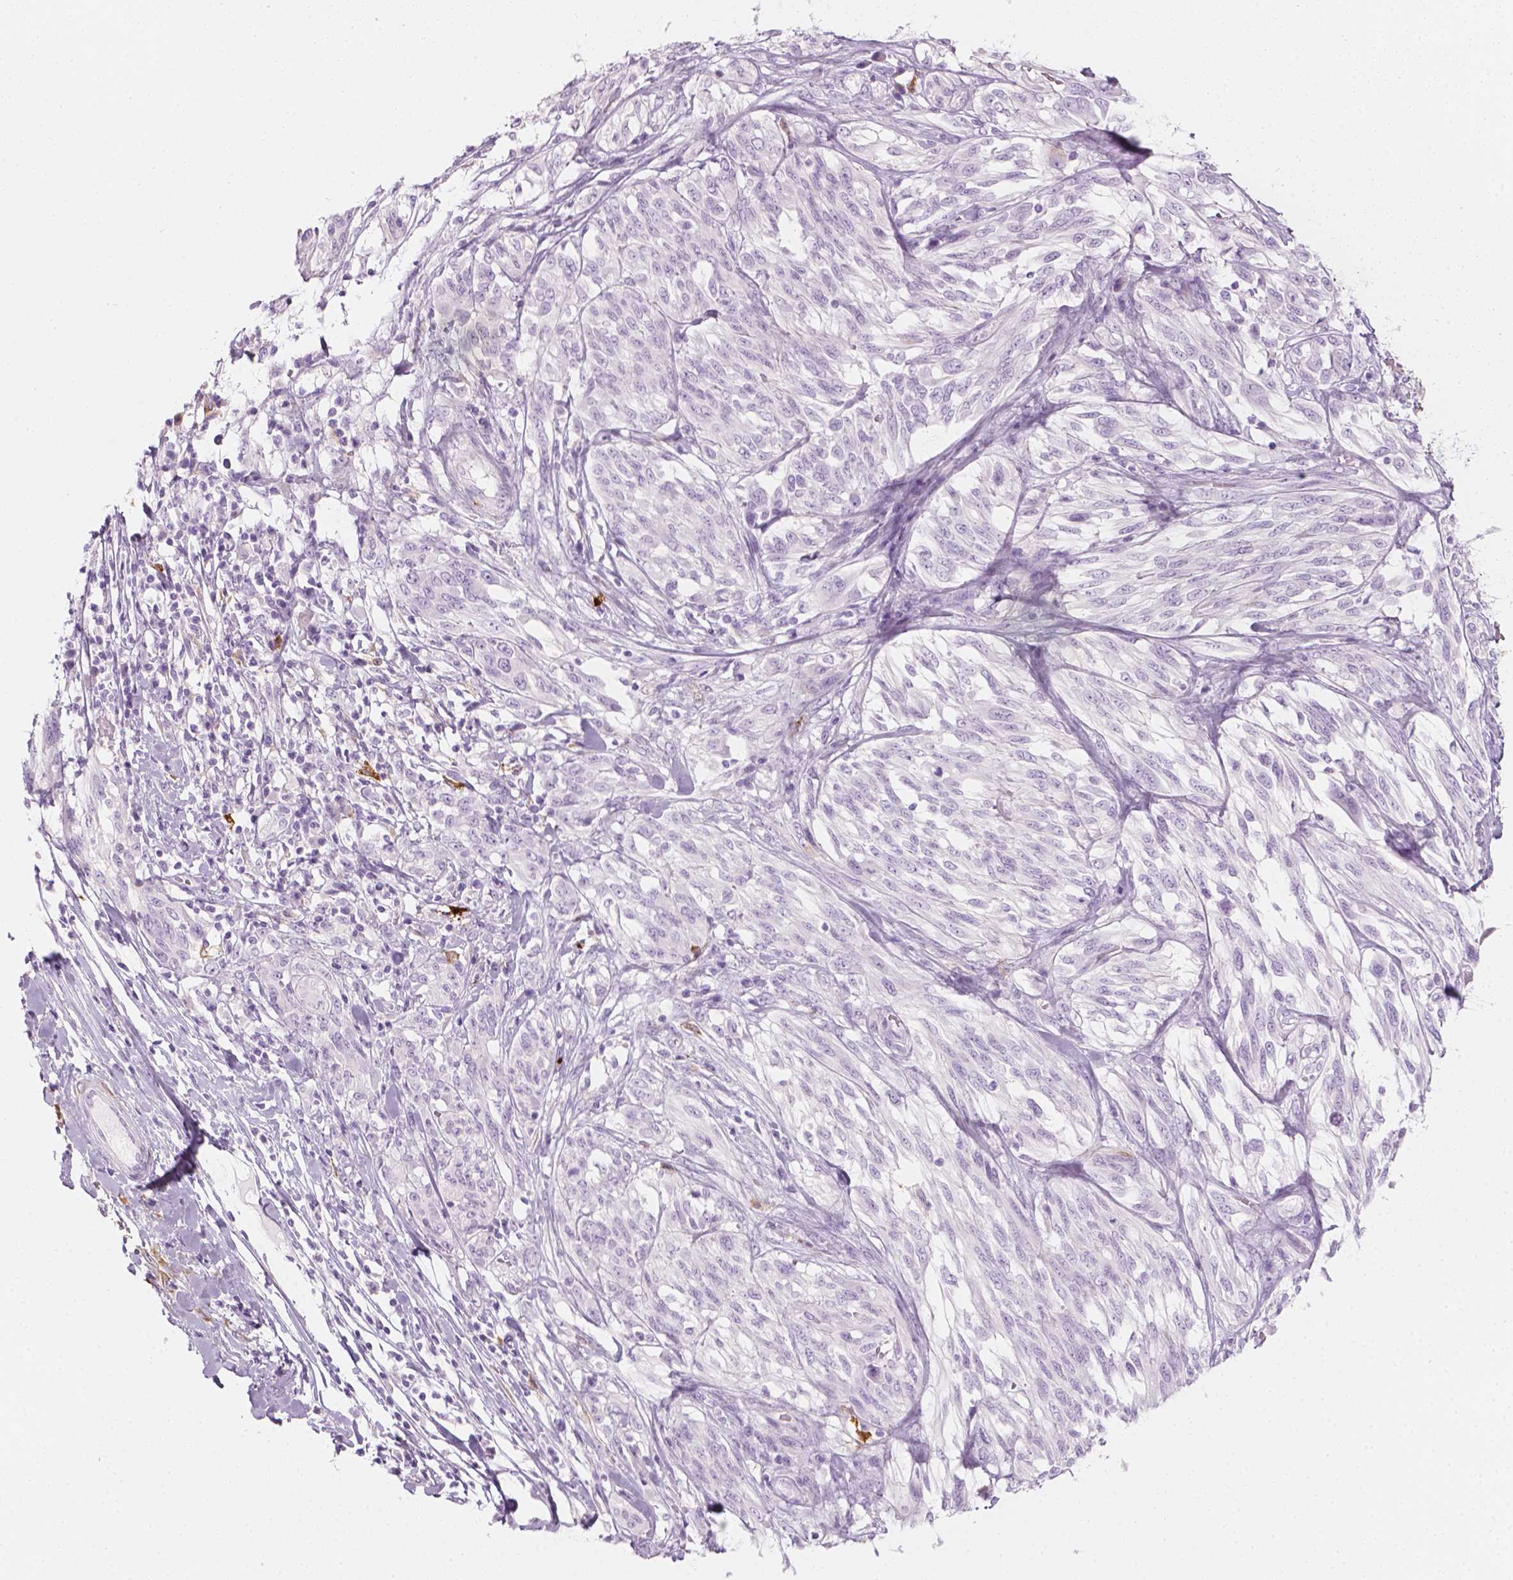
{"staining": {"intensity": "negative", "quantity": "none", "location": "none"}, "tissue": "melanoma", "cell_type": "Tumor cells", "image_type": "cancer", "snomed": [{"axis": "morphology", "description": "Malignant melanoma, NOS"}, {"axis": "topography", "description": "Skin"}], "caption": "Immunohistochemistry (IHC) image of melanoma stained for a protein (brown), which reveals no positivity in tumor cells.", "gene": "CES1", "patient": {"sex": "female", "age": 91}}